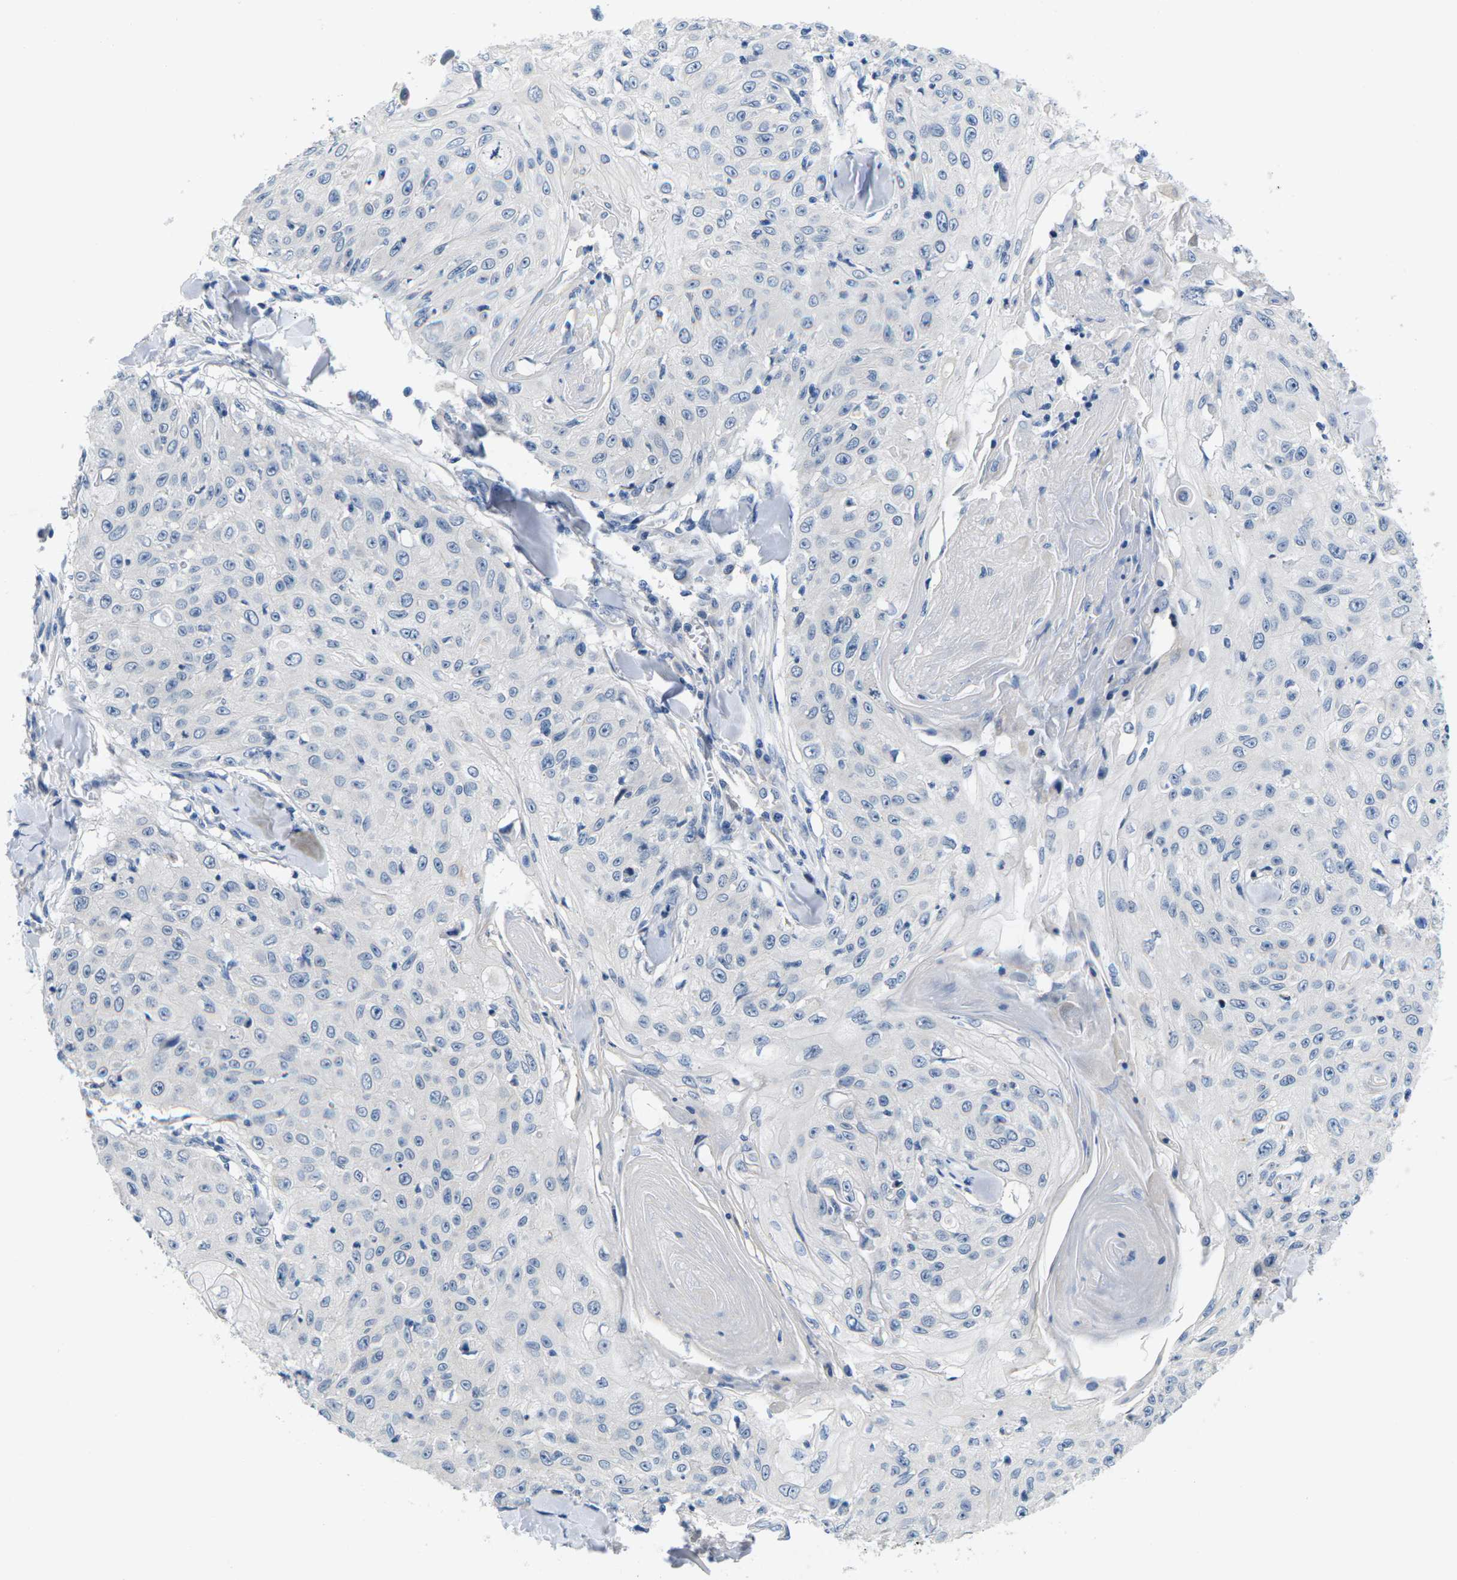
{"staining": {"intensity": "negative", "quantity": "none", "location": "none"}, "tissue": "skin cancer", "cell_type": "Tumor cells", "image_type": "cancer", "snomed": [{"axis": "morphology", "description": "Squamous cell carcinoma, NOS"}, {"axis": "topography", "description": "Skin"}], "caption": "Tumor cells show no significant positivity in skin squamous cell carcinoma.", "gene": "TSPAN2", "patient": {"sex": "male", "age": 86}}